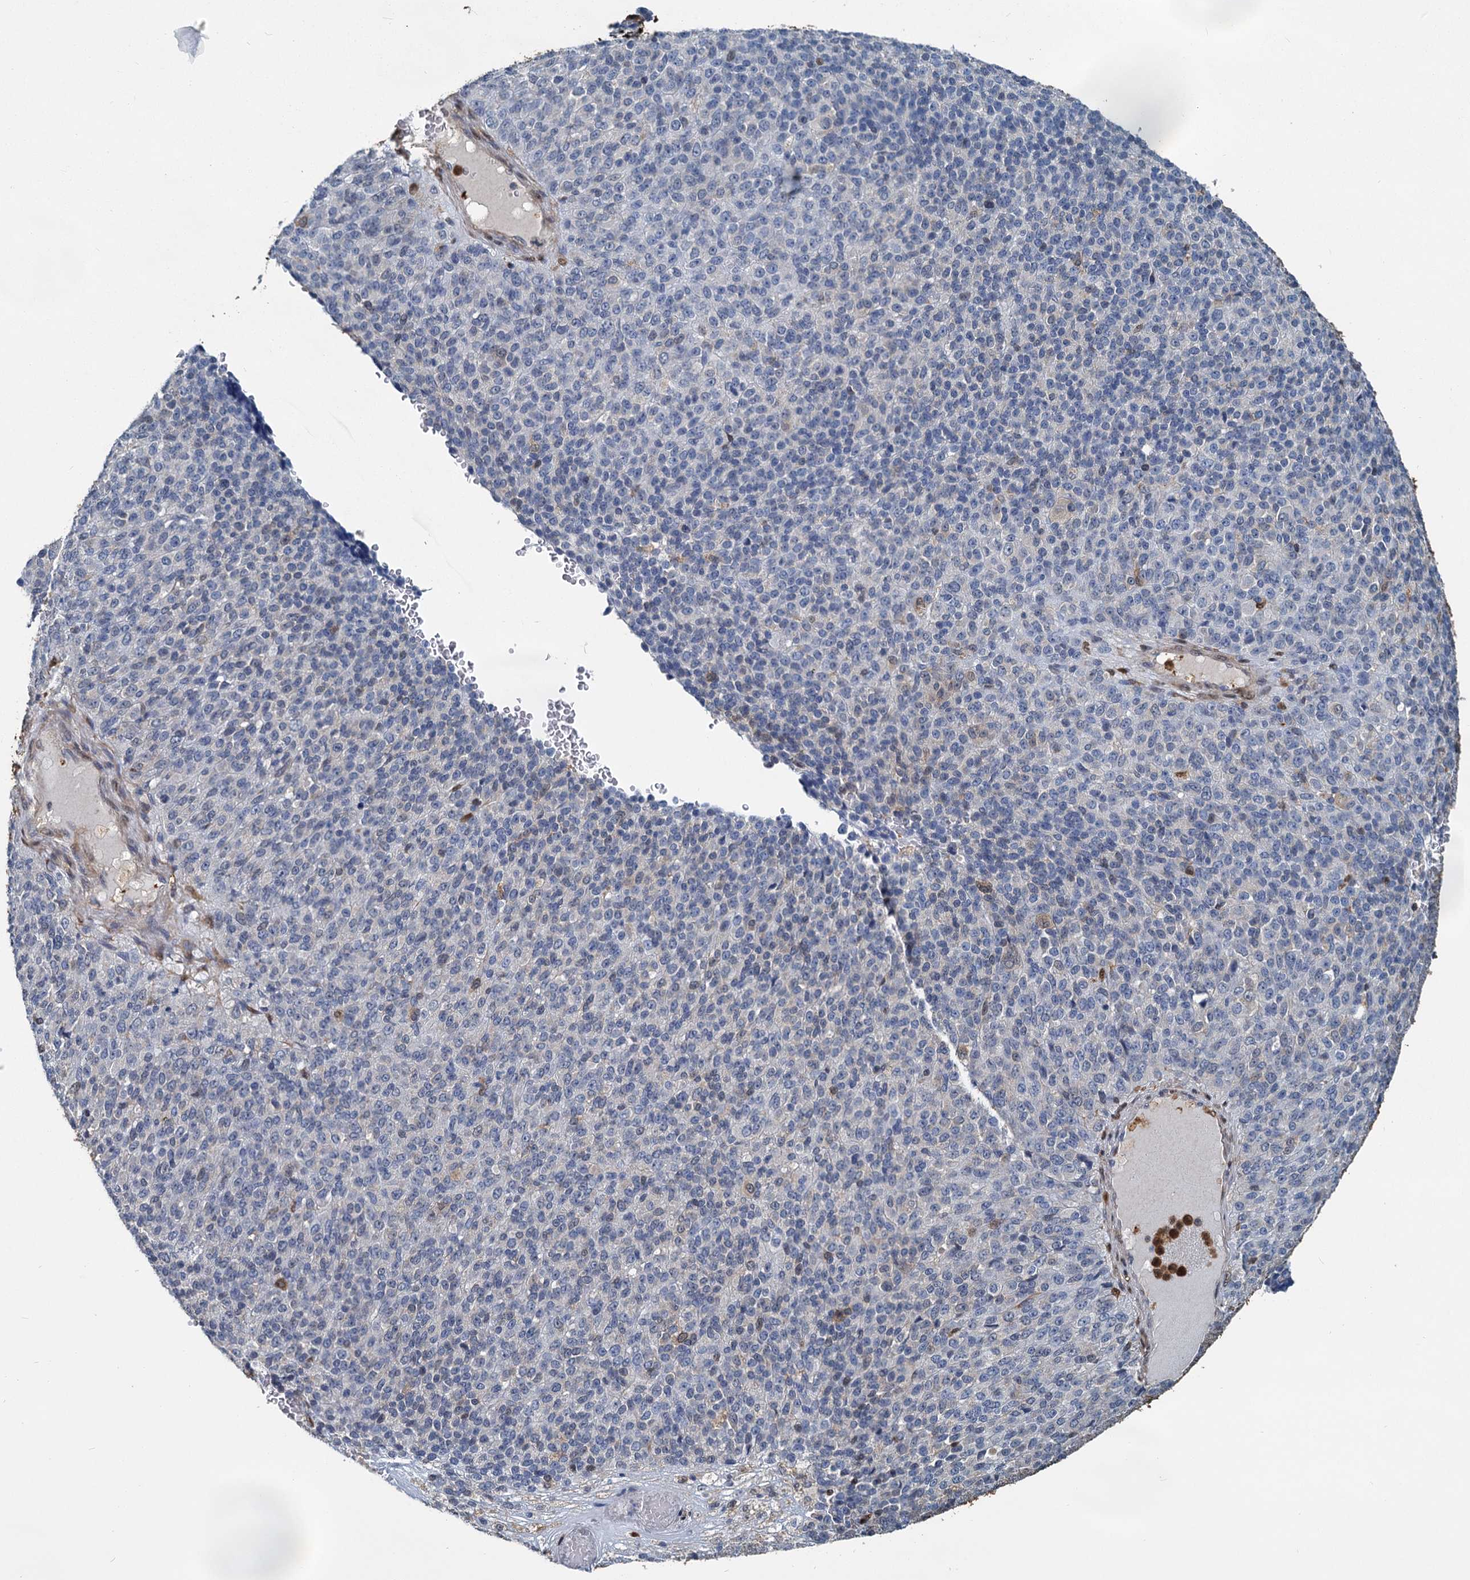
{"staining": {"intensity": "negative", "quantity": "none", "location": "none"}, "tissue": "melanoma", "cell_type": "Tumor cells", "image_type": "cancer", "snomed": [{"axis": "morphology", "description": "Malignant melanoma, Metastatic site"}, {"axis": "topography", "description": "Brain"}], "caption": "This is an IHC image of malignant melanoma (metastatic site). There is no positivity in tumor cells.", "gene": "S100A6", "patient": {"sex": "female", "age": 56}}